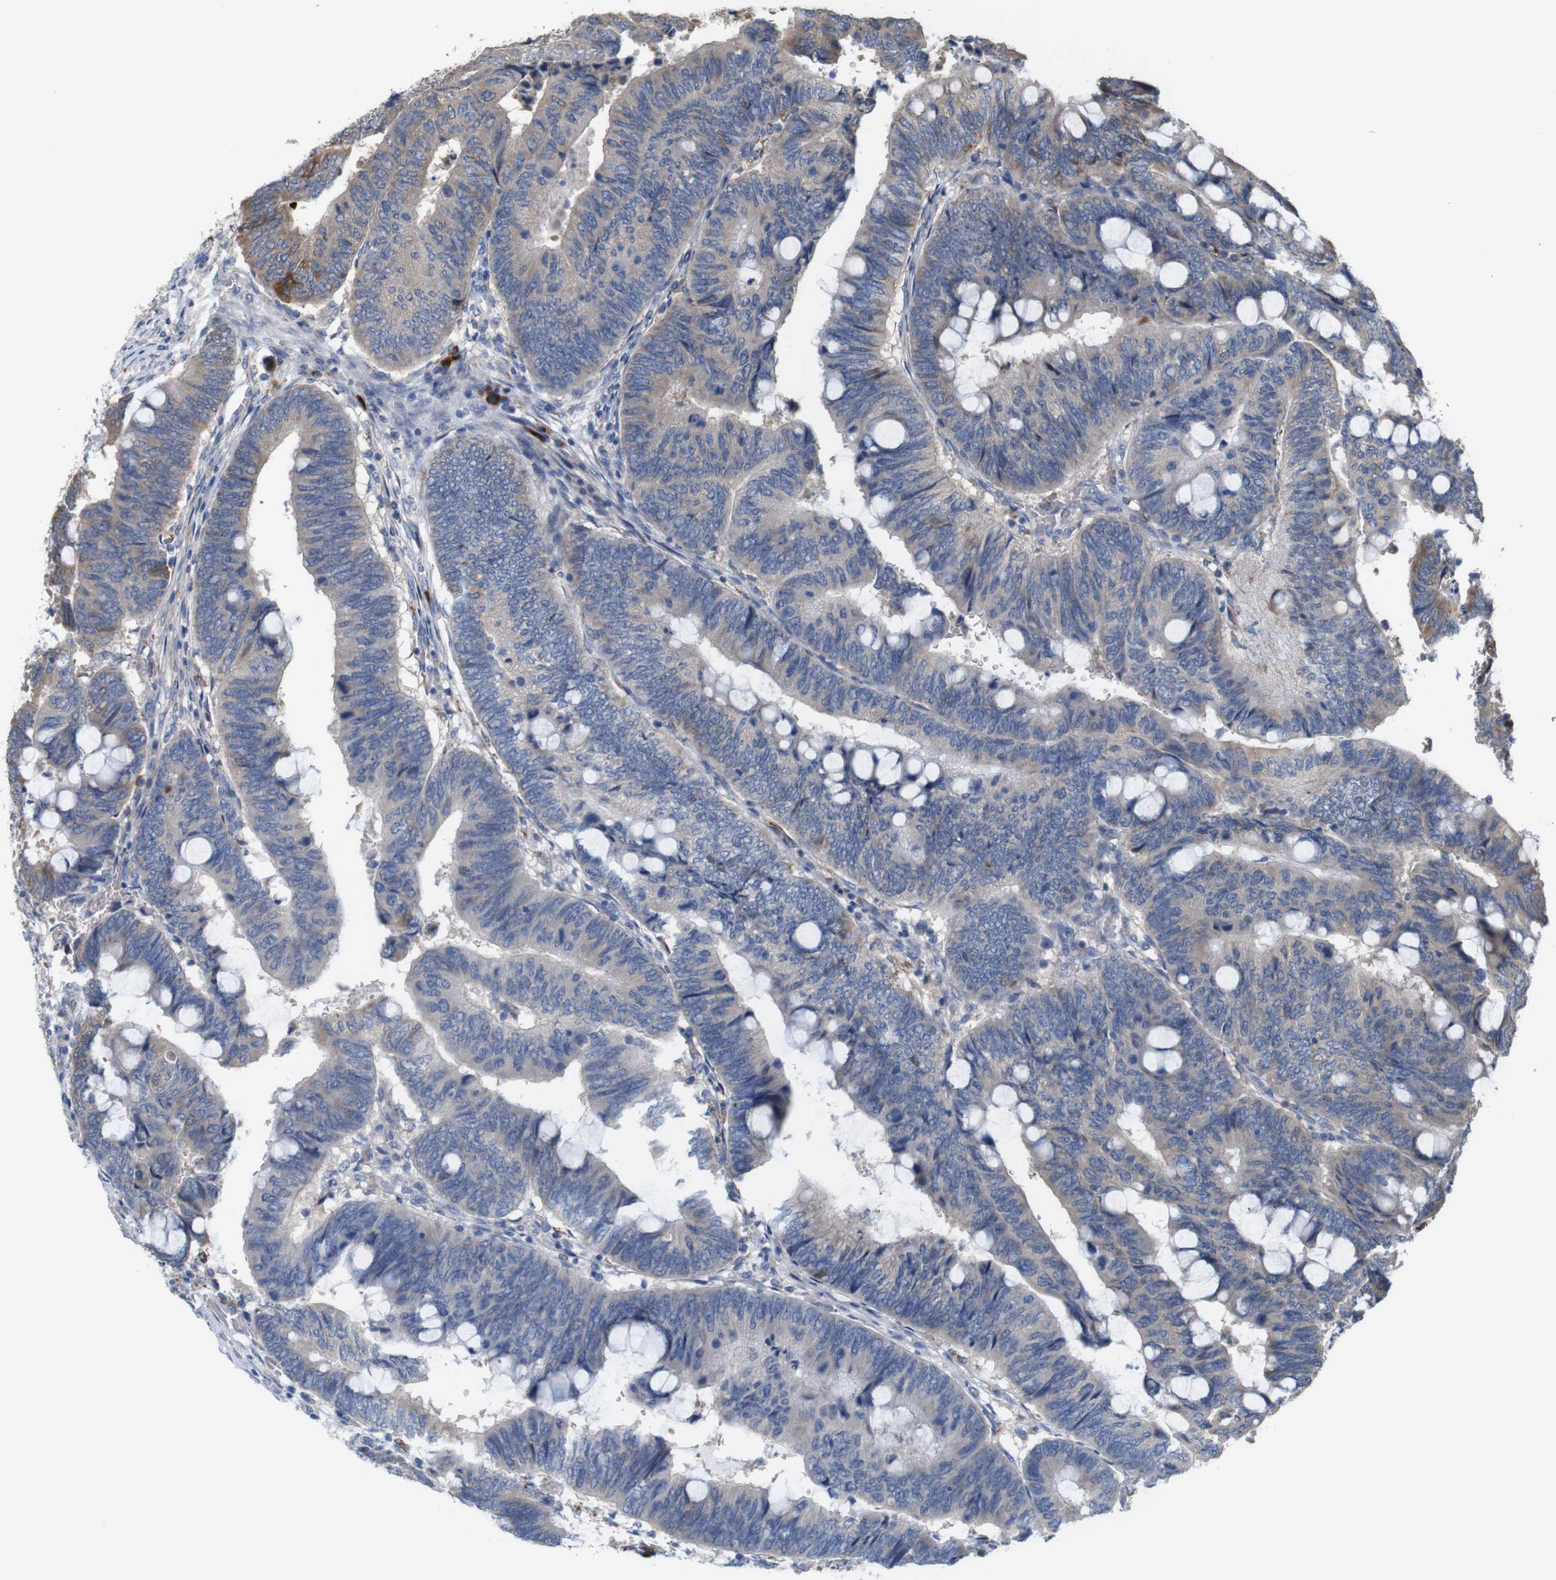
{"staining": {"intensity": "weak", "quantity": "25%-75%", "location": "cytoplasmic/membranous"}, "tissue": "colorectal cancer", "cell_type": "Tumor cells", "image_type": "cancer", "snomed": [{"axis": "morphology", "description": "Normal tissue, NOS"}, {"axis": "morphology", "description": "Adenocarcinoma, NOS"}, {"axis": "topography", "description": "Rectum"}, {"axis": "topography", "description": "Peripheral nerve tissue"}], "caption": "Adenocarcinoma (colorectal) stained with DAB immunohistochemistry shows low levels of weak cytoplasmic/membranous expression in approximately 25%-75% of tumor cells. The protein of interest is shown in brown color, while the nuclei are stained blue.", "gene": "PTPRR", "patient": {"sex": "male", "age": 92}}